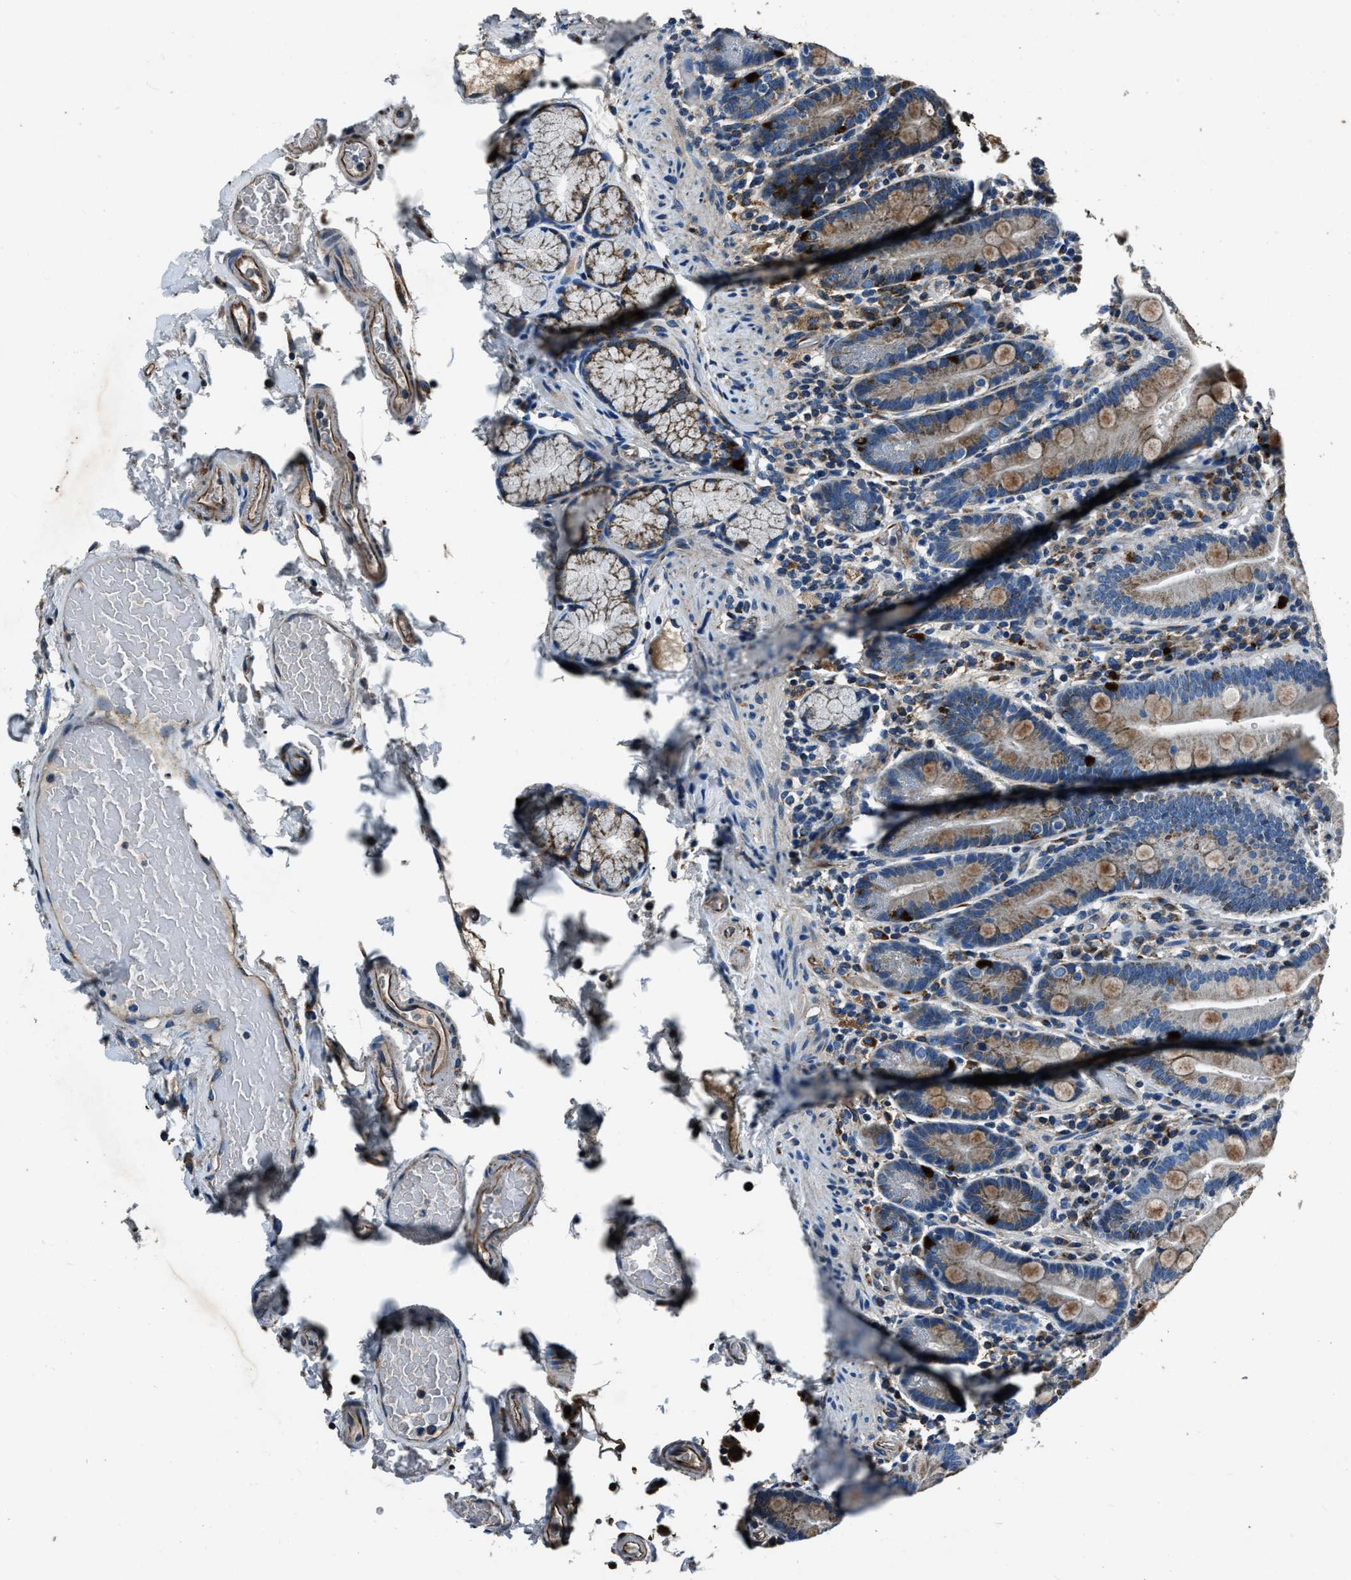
{"staining": {"intensity": "moderate", "quantity": "25%-75%", "location": "cytoplasmic/membranous"}, "tissue": "duodenum", "cell_type": "Glandular cells", "image_type": "normal", "snomed": [{"axis": "morphology", "description": "Normal tissue, NOS"}, {"axis": "topography", "description": "Small intestine, NOS"}], "caption": "DAB (3,3'-diaminobenzidine) immunohistochemical staining of benign duodenum reveals moderate cytoplasmic/membranous protein expression in about 25%-75% of glandular cells. The protein is shown in brown color, while the nuclei are stained blue.", "gene": "OGDH", "patient": {"sex": "female", "age": 71}}